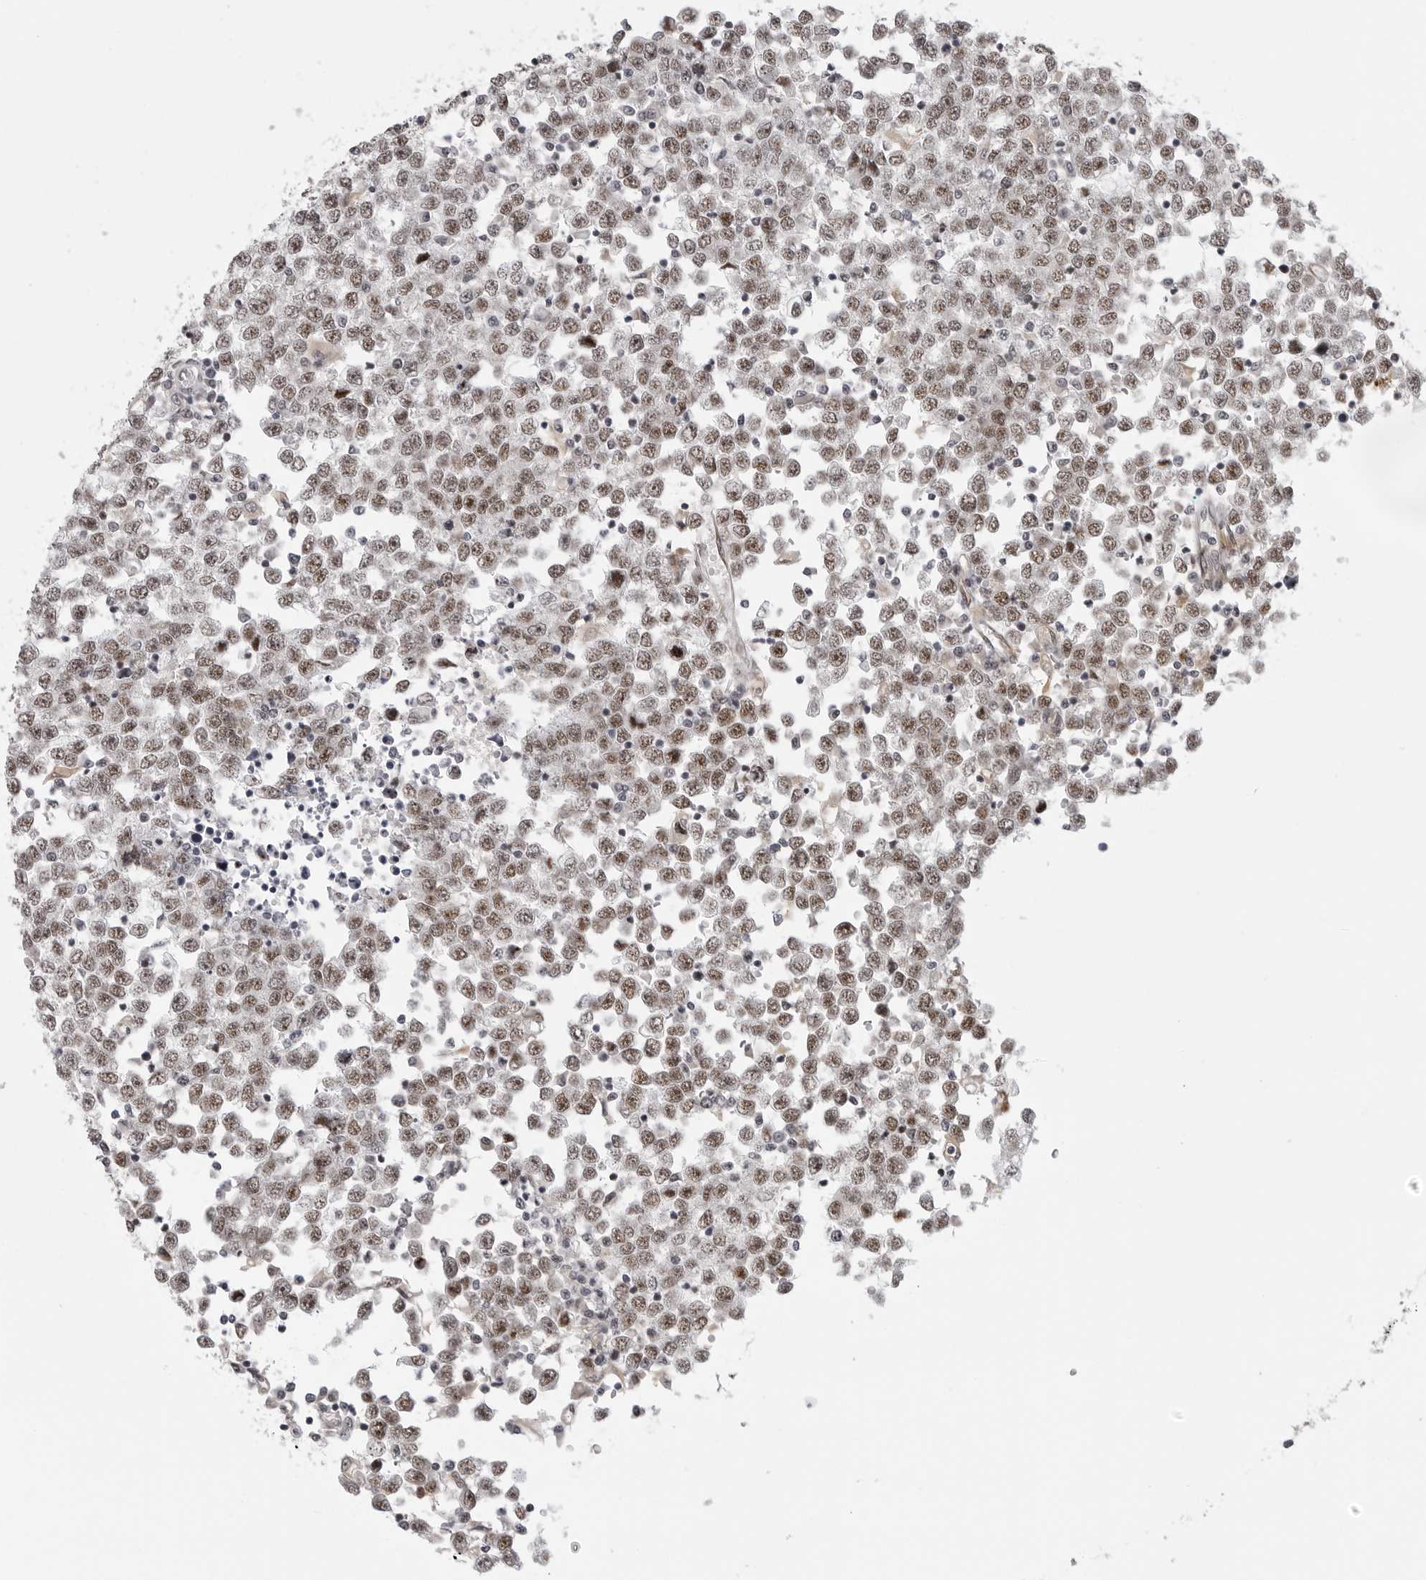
{"staining": {"intensity": "moderate", "quantity": ">75%", "location": "nuclear"}, "tissue": "testis cancer", "cell_type": "Tumor cells", "image_type": "cancer", "snomed": [{"axis": "morphology", "description": "Seminoma, NOS"}, {"axis": "topography", "description": "Testis"}], "caption": "Moderate nuclear protein expression is appreciated in about >75% of tumor cells in seminoma (testis).", "gene": "PRDM10", "patient": {"sex": "male", "age": 65}}